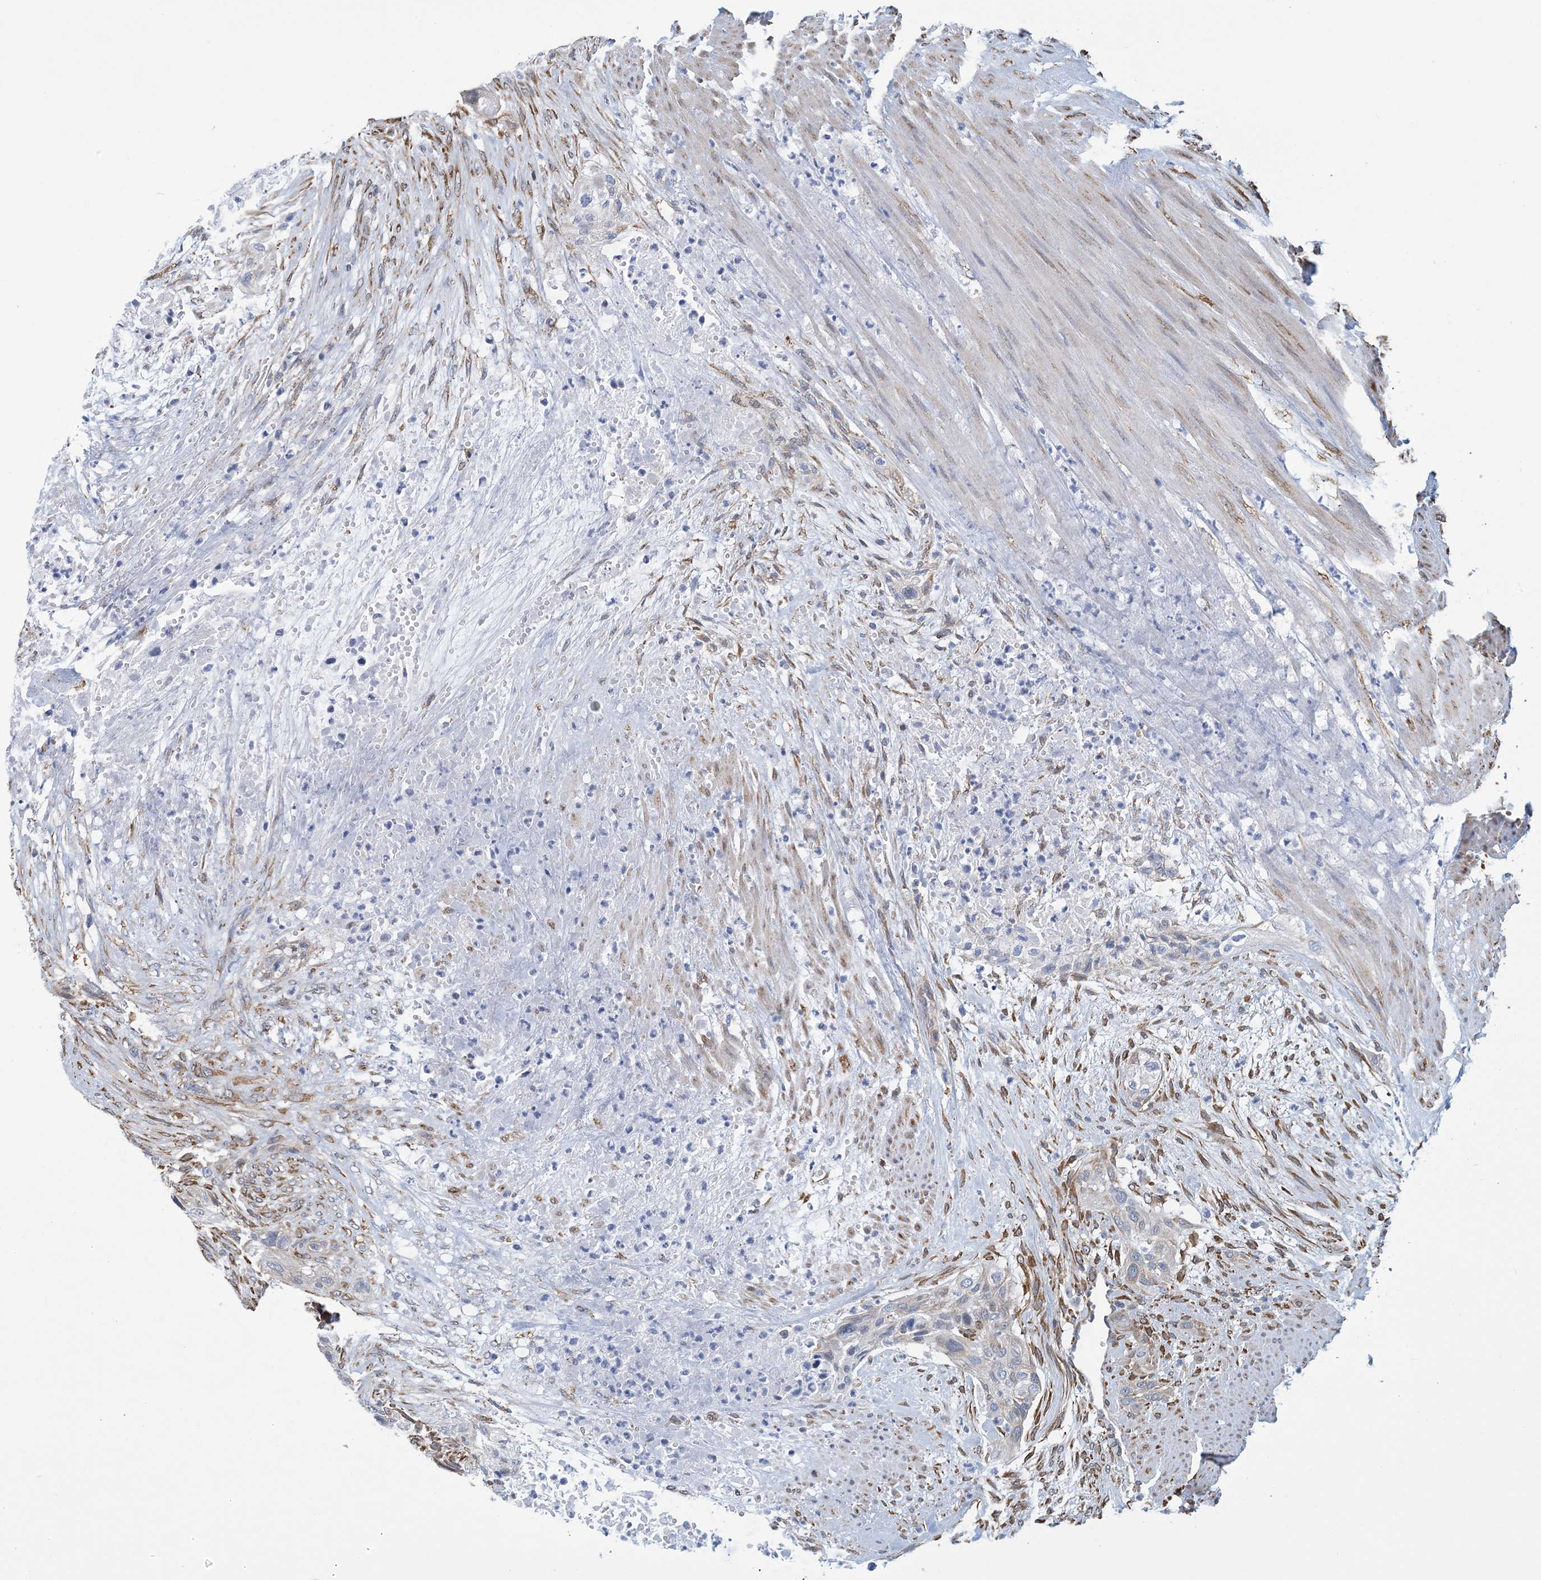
{"staining": {"intensity": "negative", "quantity": "none", "location": "none"}, "tissue": "urothelial cancer", "cell_type": "Tumor cells", "image_type": "cancer", "snomed": [{"axis": "morphology", "description": "Urothelial carcinoma, High grade"}, {"axis": "topography", "description": "Urinary bladder"}], "caption": "Tumor cells show no significant staining in urothelial cancer. (Stains: DAB (3,3'-diaminobenzidine) immunohistochemistry (IHC) with hematoxylin counter stain, Microscopy: brightfield microscopy at high magnification).", "gene": "CCDC14", "patient": {"sex": "male", "age": 35}}